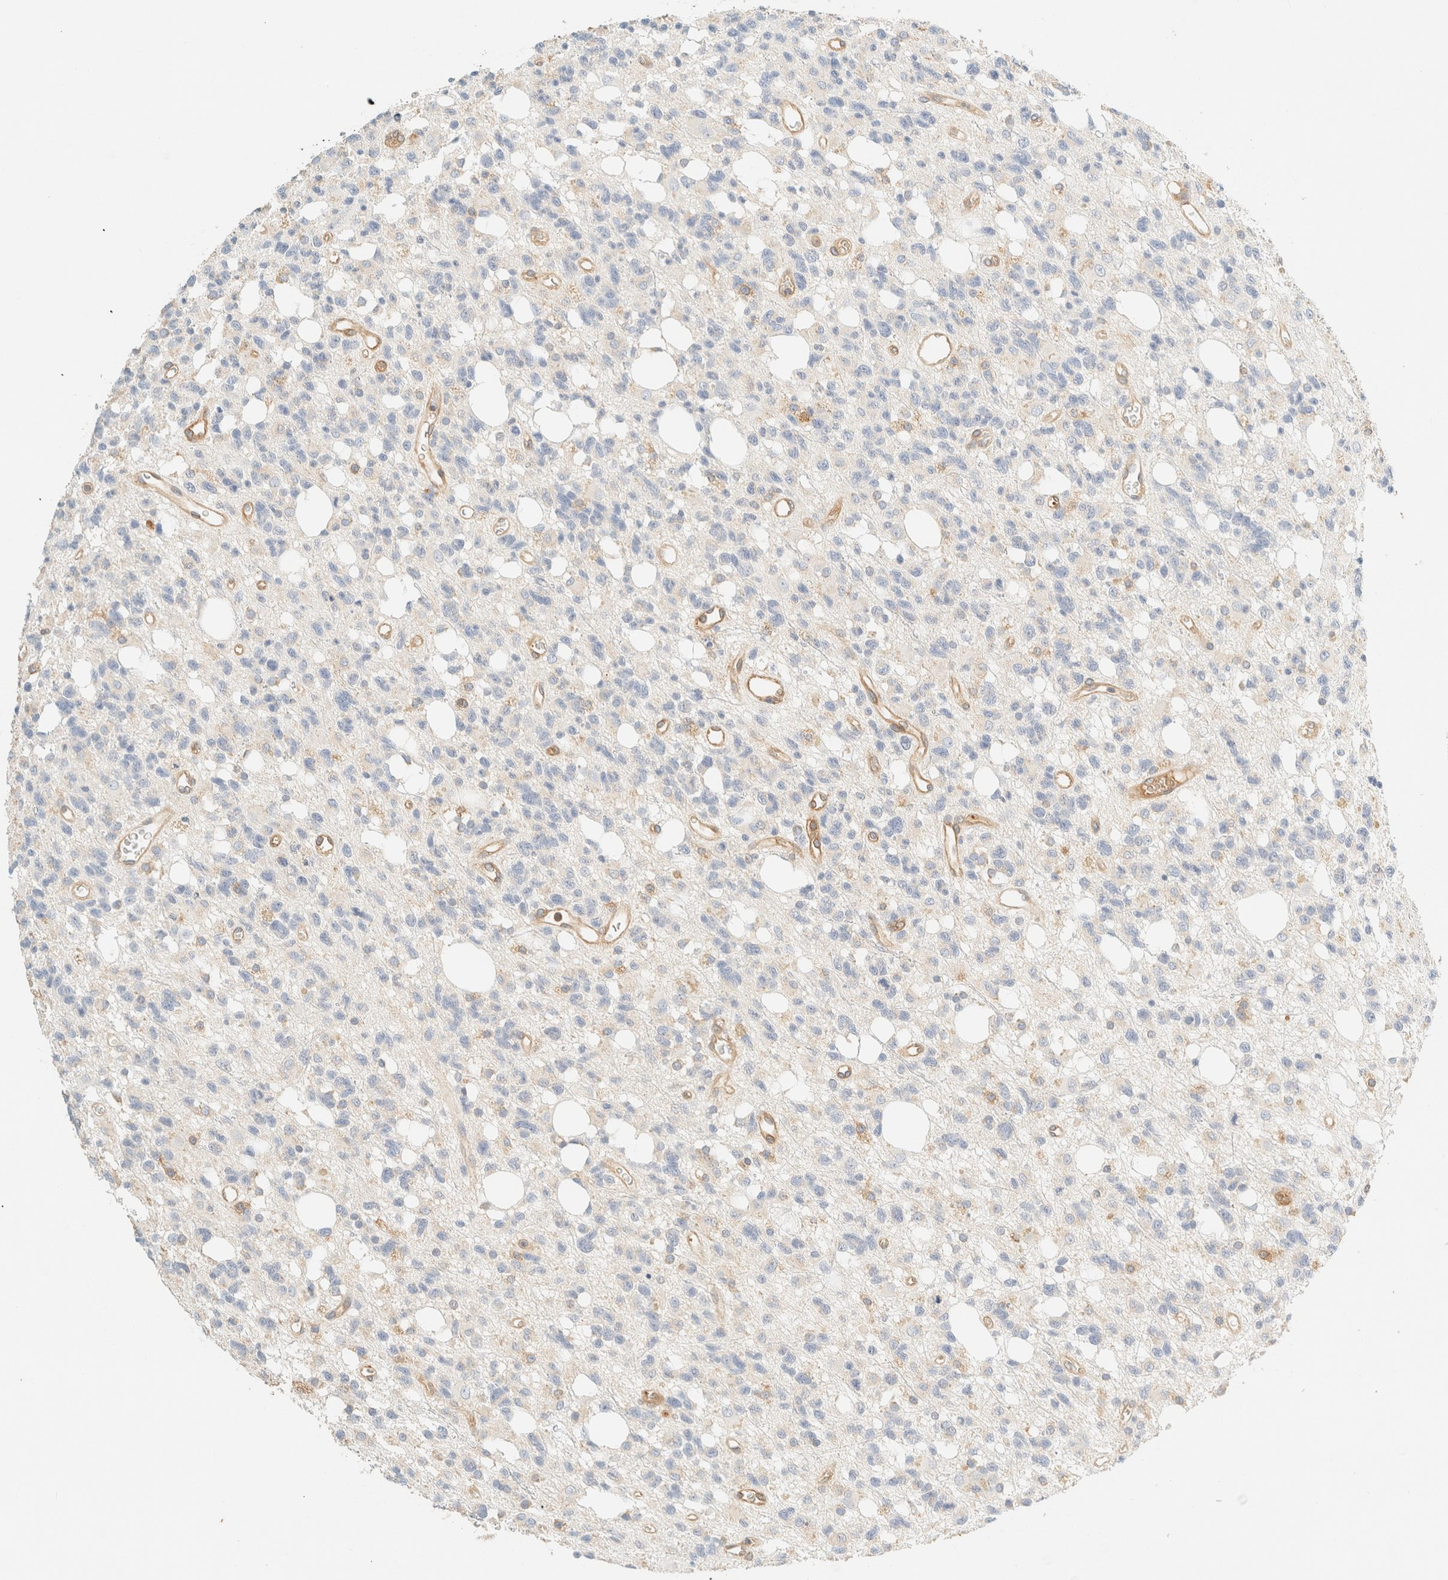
{"staining": {"intensity": "negative", "quantity": "none", "location": "none"}, "tissue": "glioma", "cell_type": "Tumor cells", "image_type": "cancer", "snomed": [{"axis": "morphology", "description": "Glioma, malignant, High grade"}, {"axis": "topography", "description": "Brain"}], "caption": "This is an IHC image of human glioma. There is no expression in tumor cells.", "gene": "FHOD1", "patient": {"sex": "female", "age": 62}}